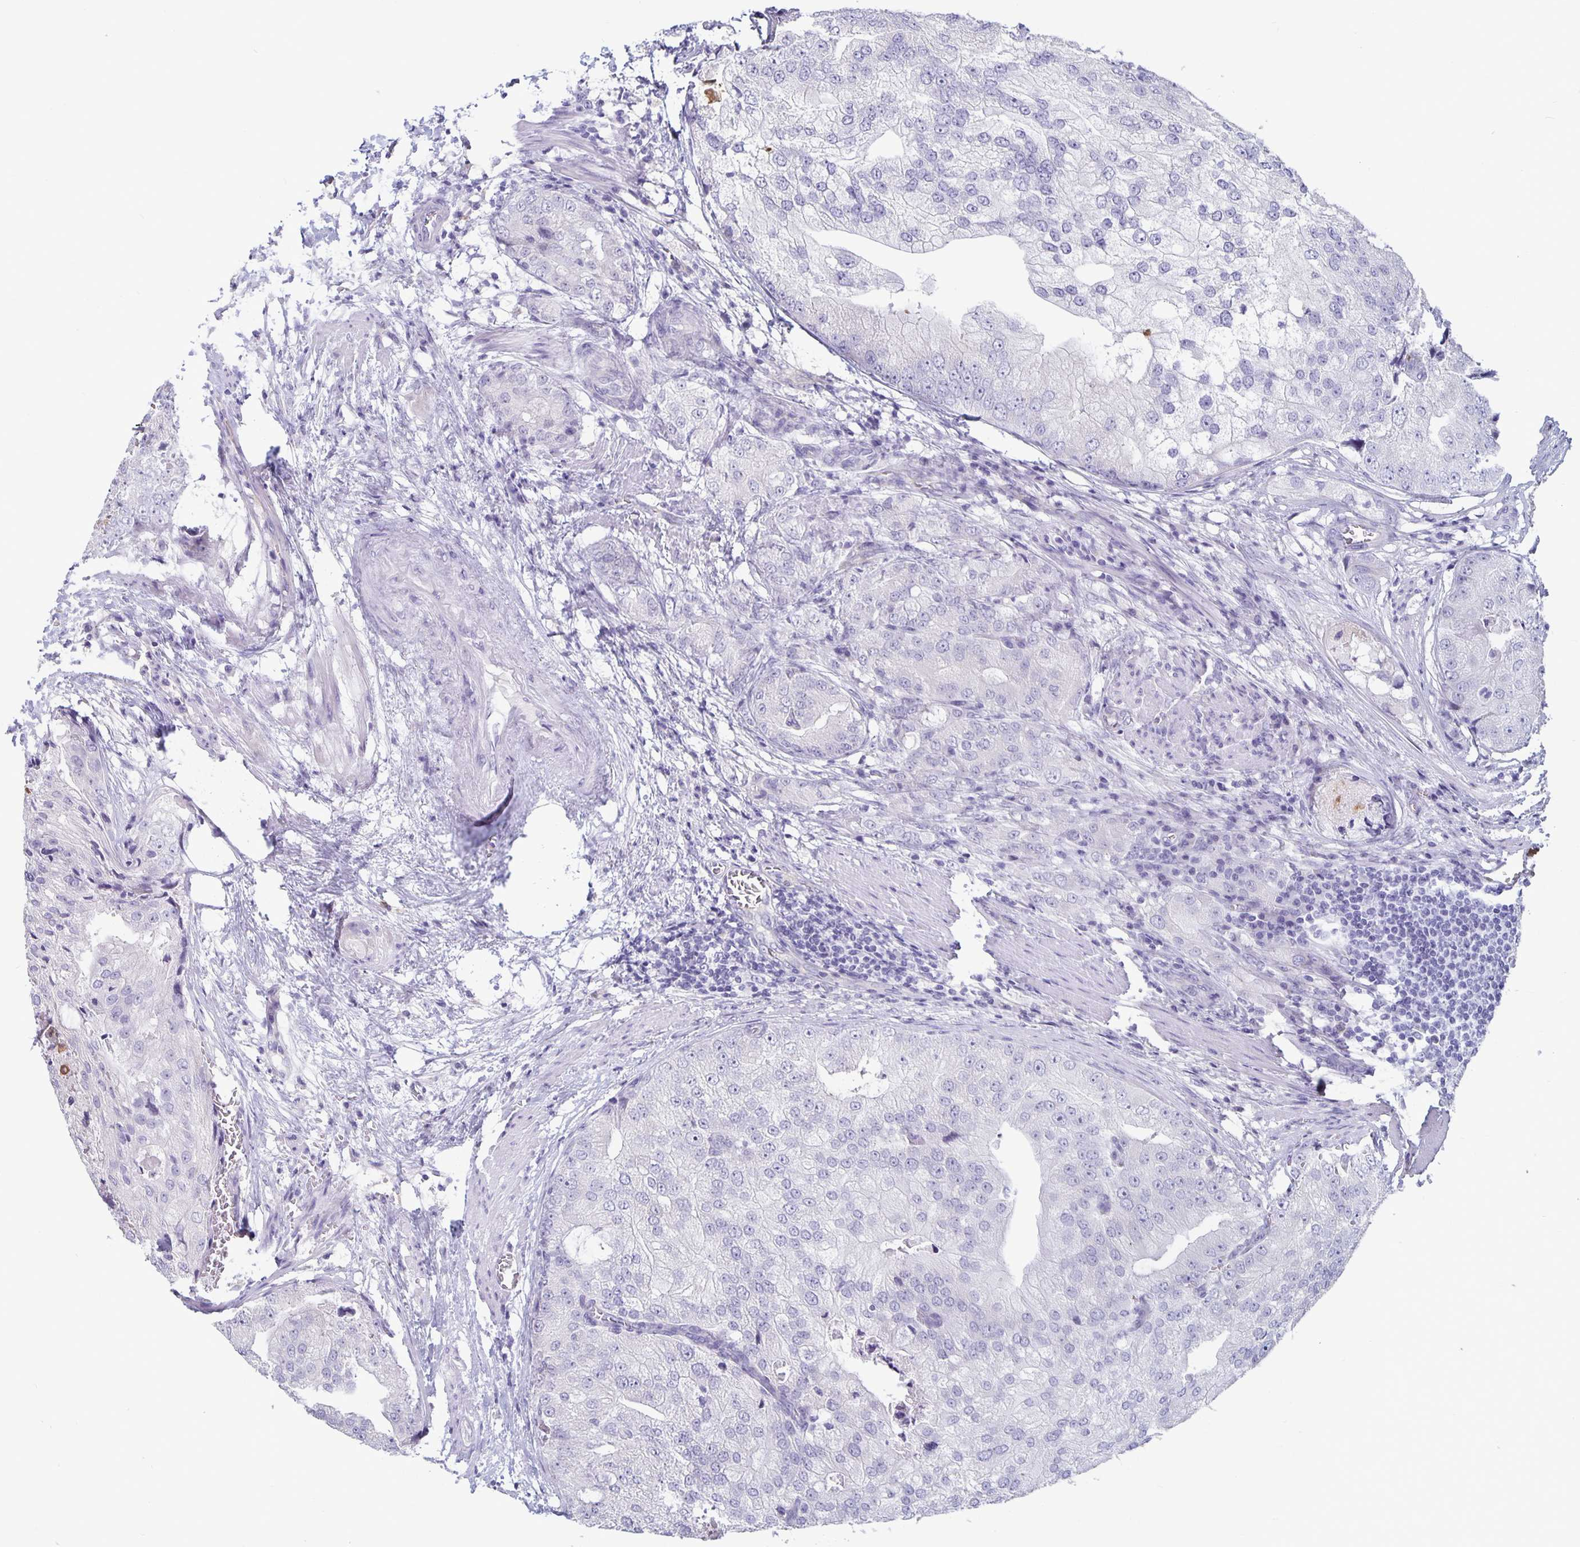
{"staining": {"intensity": "negative", "quantity": "none", "location": "none"}, "tissue": "prostate cancer", "cell_type": "Tumor cells", "image_type": "cancer", "snomed": [{"axis": "morphology", "description": "Adenocarcinoma, High grade"}, {"axis": "topography", "description": "Prostate"}], "caption": "There is no significant expression in tumor cells of prostate cancer.", "gene": "PLCB3", "patient": {"sex": "male", "age": 70}}